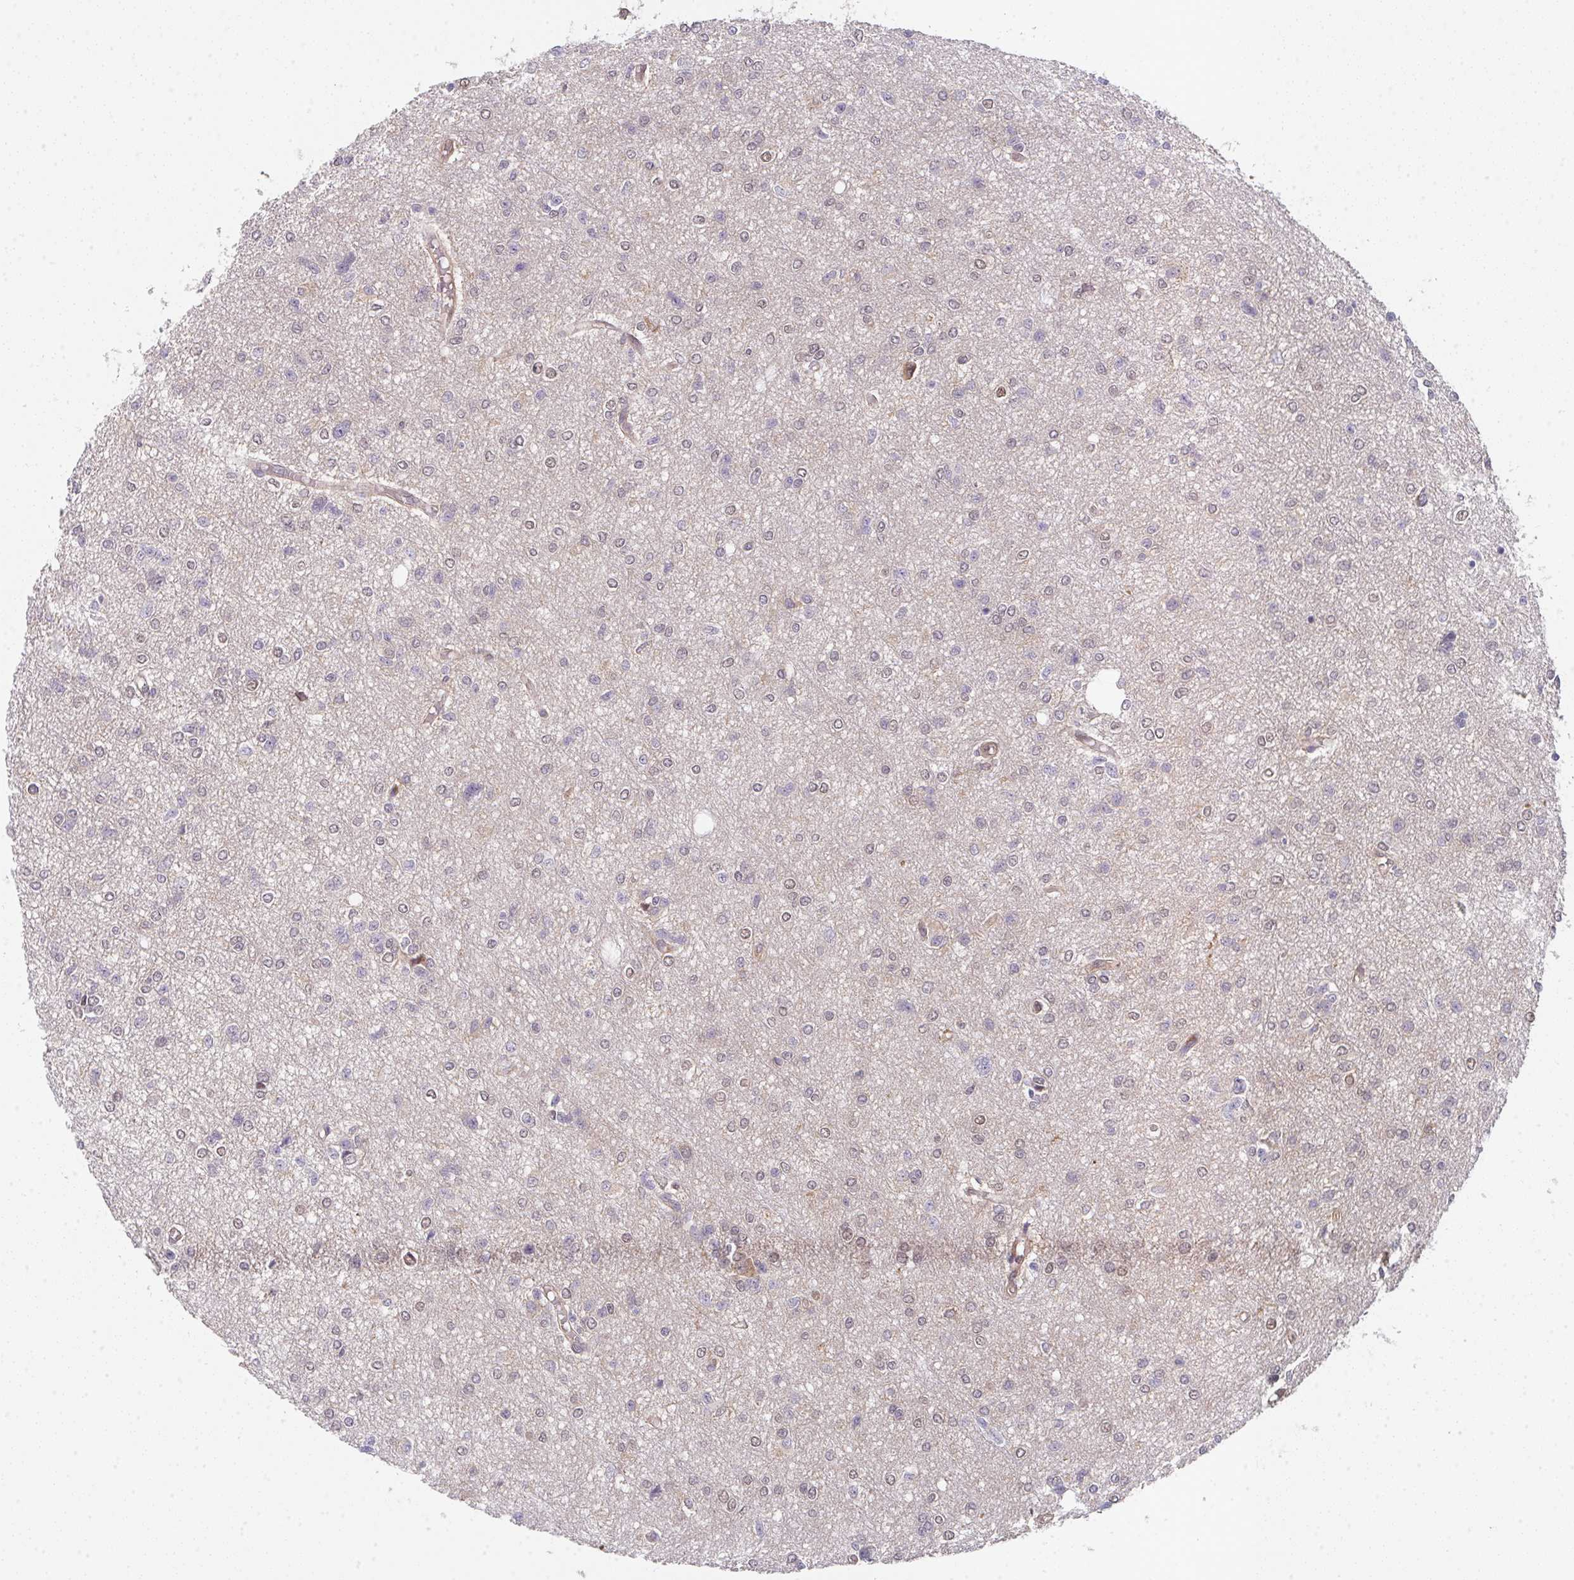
{"staining": {"intensity": "weak", "quantity": "<25%", "location": "nuclear"}, "tissue": "glioma", "cell_type": "Tumor cells", "image_type": "cancer", "snomed": [{"axis": "morphology", "description": "Glioma, malignant, Low grade"}, {"axis": "topography", "description": "Brain"}], "caption": "IHC histopathology image of neoplastic tissue: human glioma stained with DAB (3,3'-diaminobenzidine) demonstrates no significant protein positivity in tumor cells.", "gene": "TMEM229A", "patient": {"sex": "male", "age": 26}}